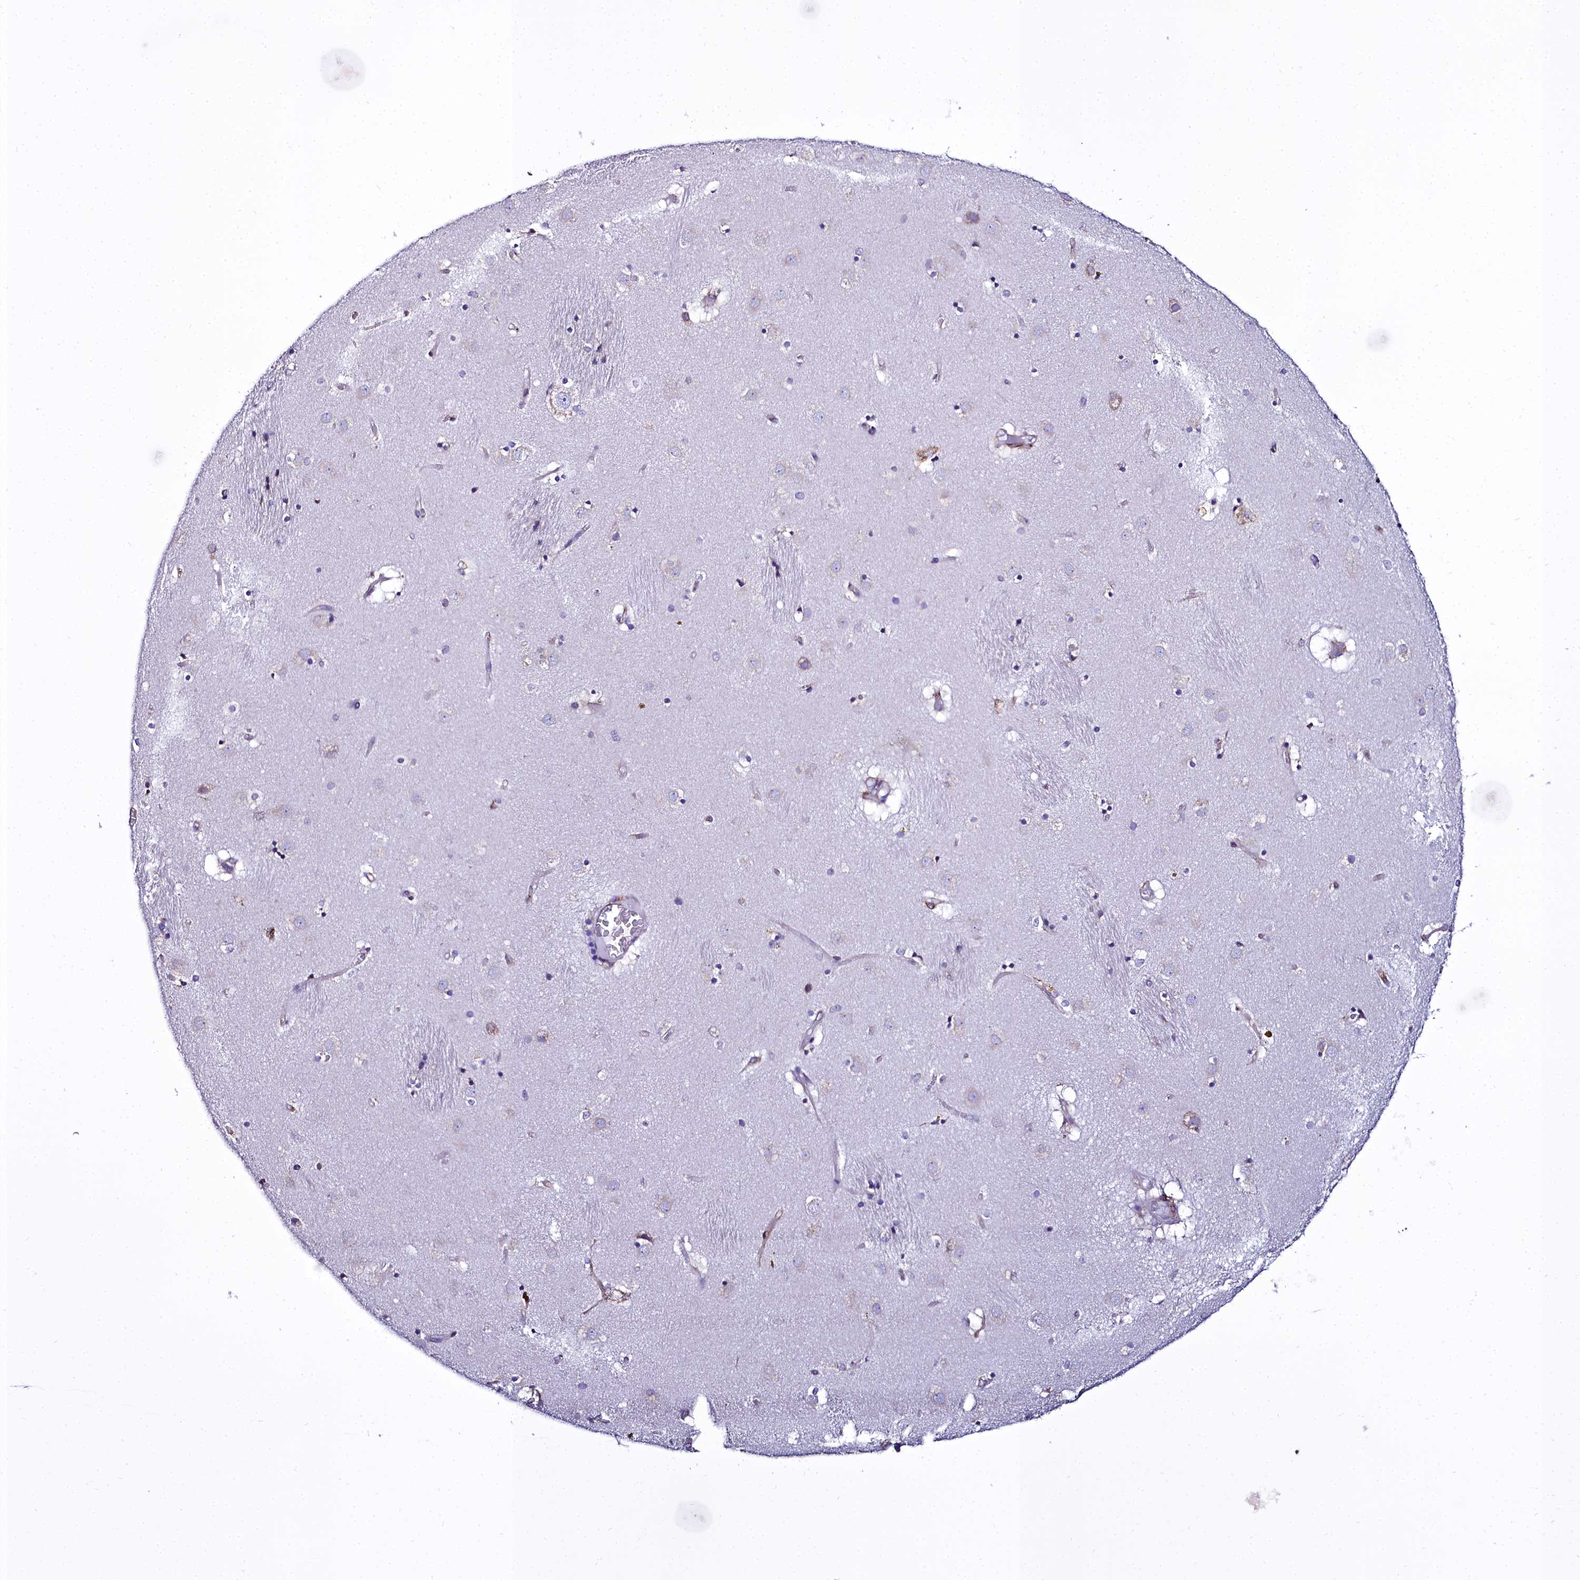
{"staining": {"intensity": "negative", "quantity": "none", "location": "none"}, "tissue": "caudate", "cell_type": "Glial cells", "image_type": "normal", "snomed": [{"axis": "morphology", "description": "Normal tissue, NOS"}, {"axis": "topography", "description": "Lateral ventricle wall"}], "caption": "This is a photomicrograph of immunohistochemistry staining of unremarkable caudate, which shows no positivity in glial cells. (Immunohistochemistry, brightfield microscopy, high magnification).", "gene": "TXNDC5", "patient": {"sex": "male", "age": 70}}